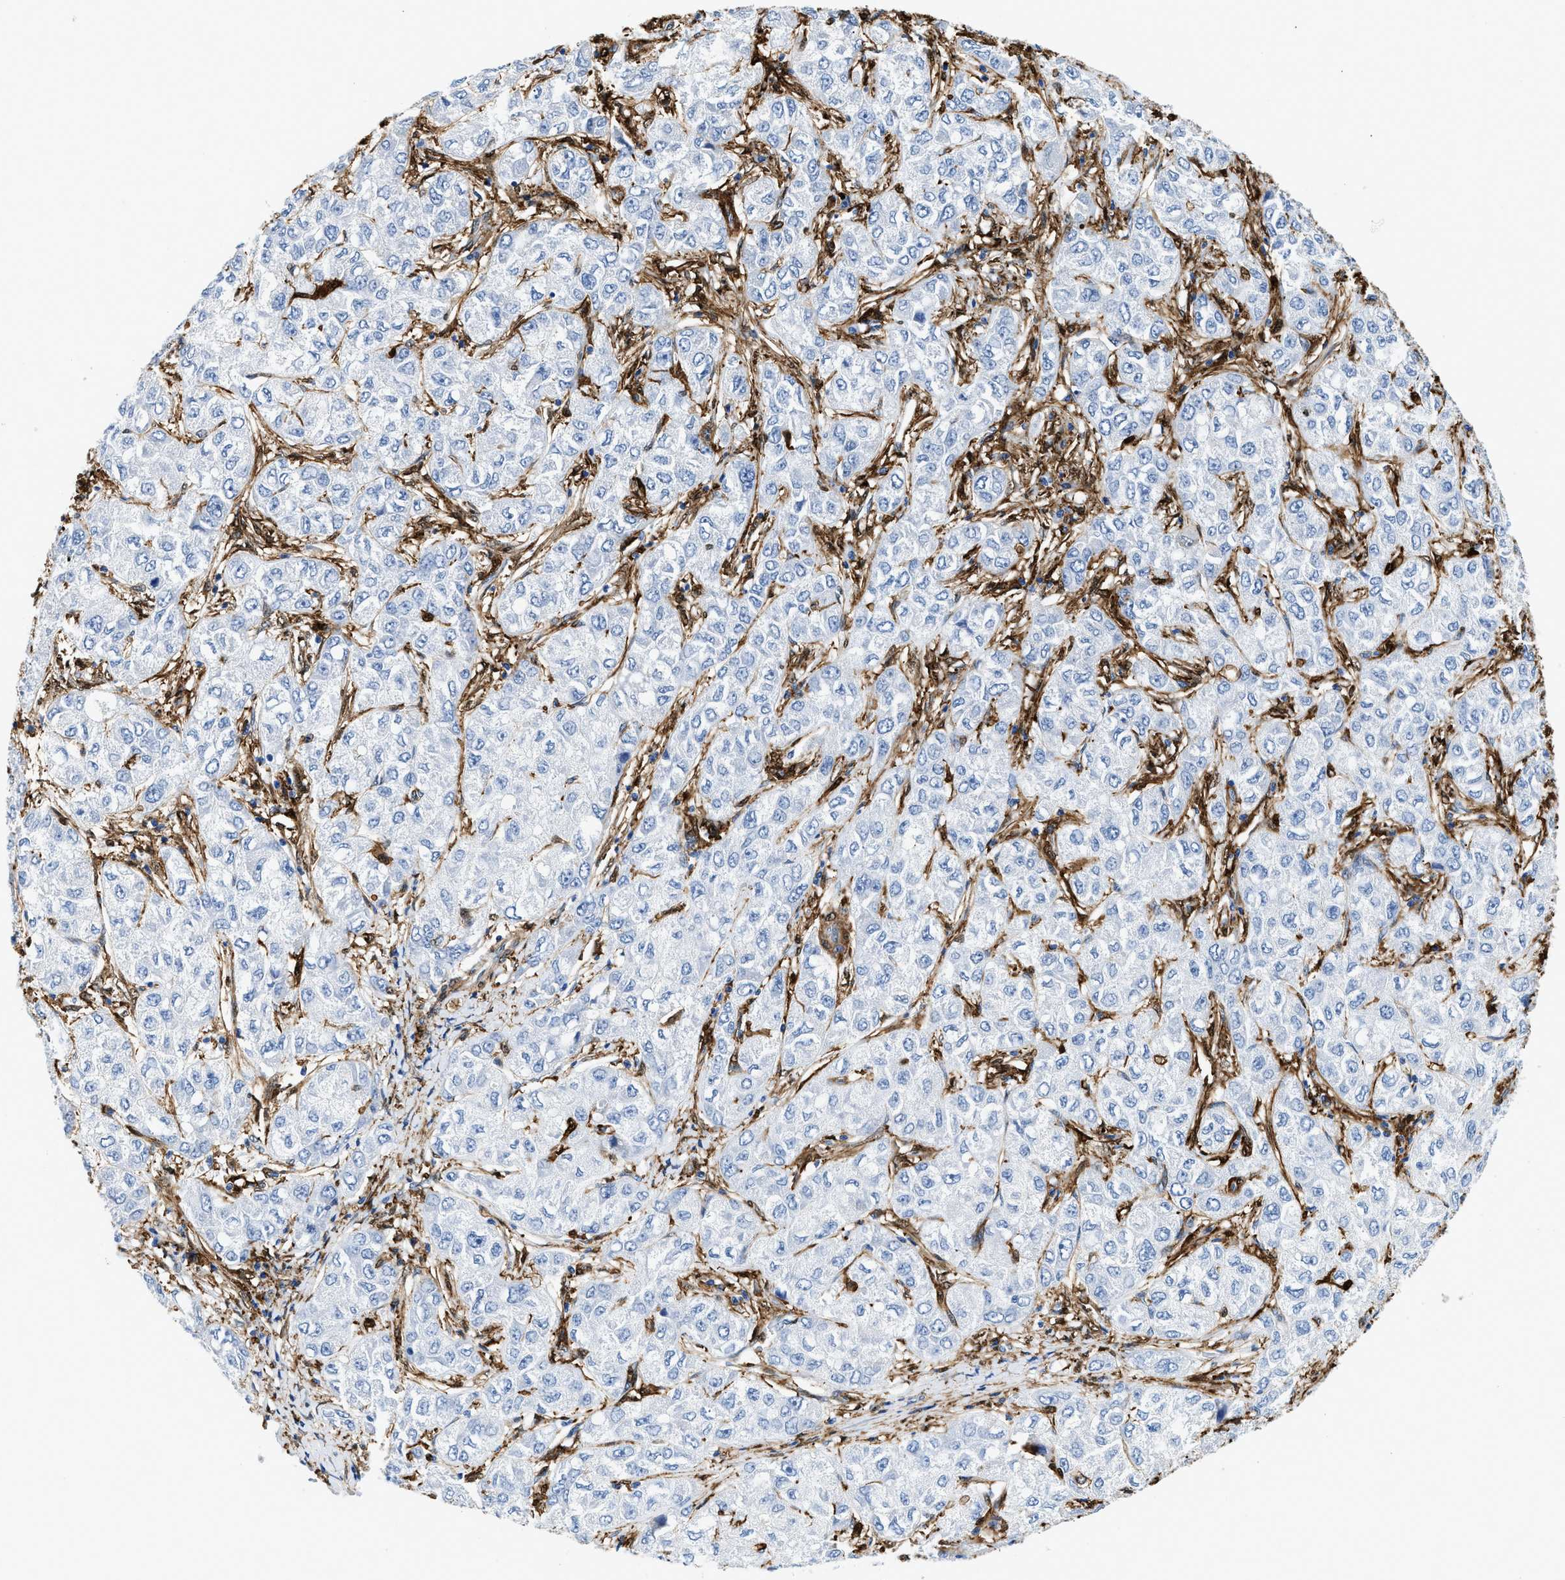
{"staining": {"intensity": "negative", "quantity": "none", "location": "none"}, "tissue": "liver cancer", "cell_type": "Tumor cells", "image_type": "cancer", "snomed": [{"axis": "morphology", "description": "Carcinoma, Hepatocellular, NOS"}, {"axis": "topography", "description": "Liver"}], "caption": "High magnification brightfield microscopy of liver hepatocellular carcinoma stained with DAB (3,3'-diaminobenzidine) (brown) and counterstained with hematoxylin (blue): tumor cells show no significant expression.", "gene": "GSN", "patient": {"sex": "male", "age": 80}}